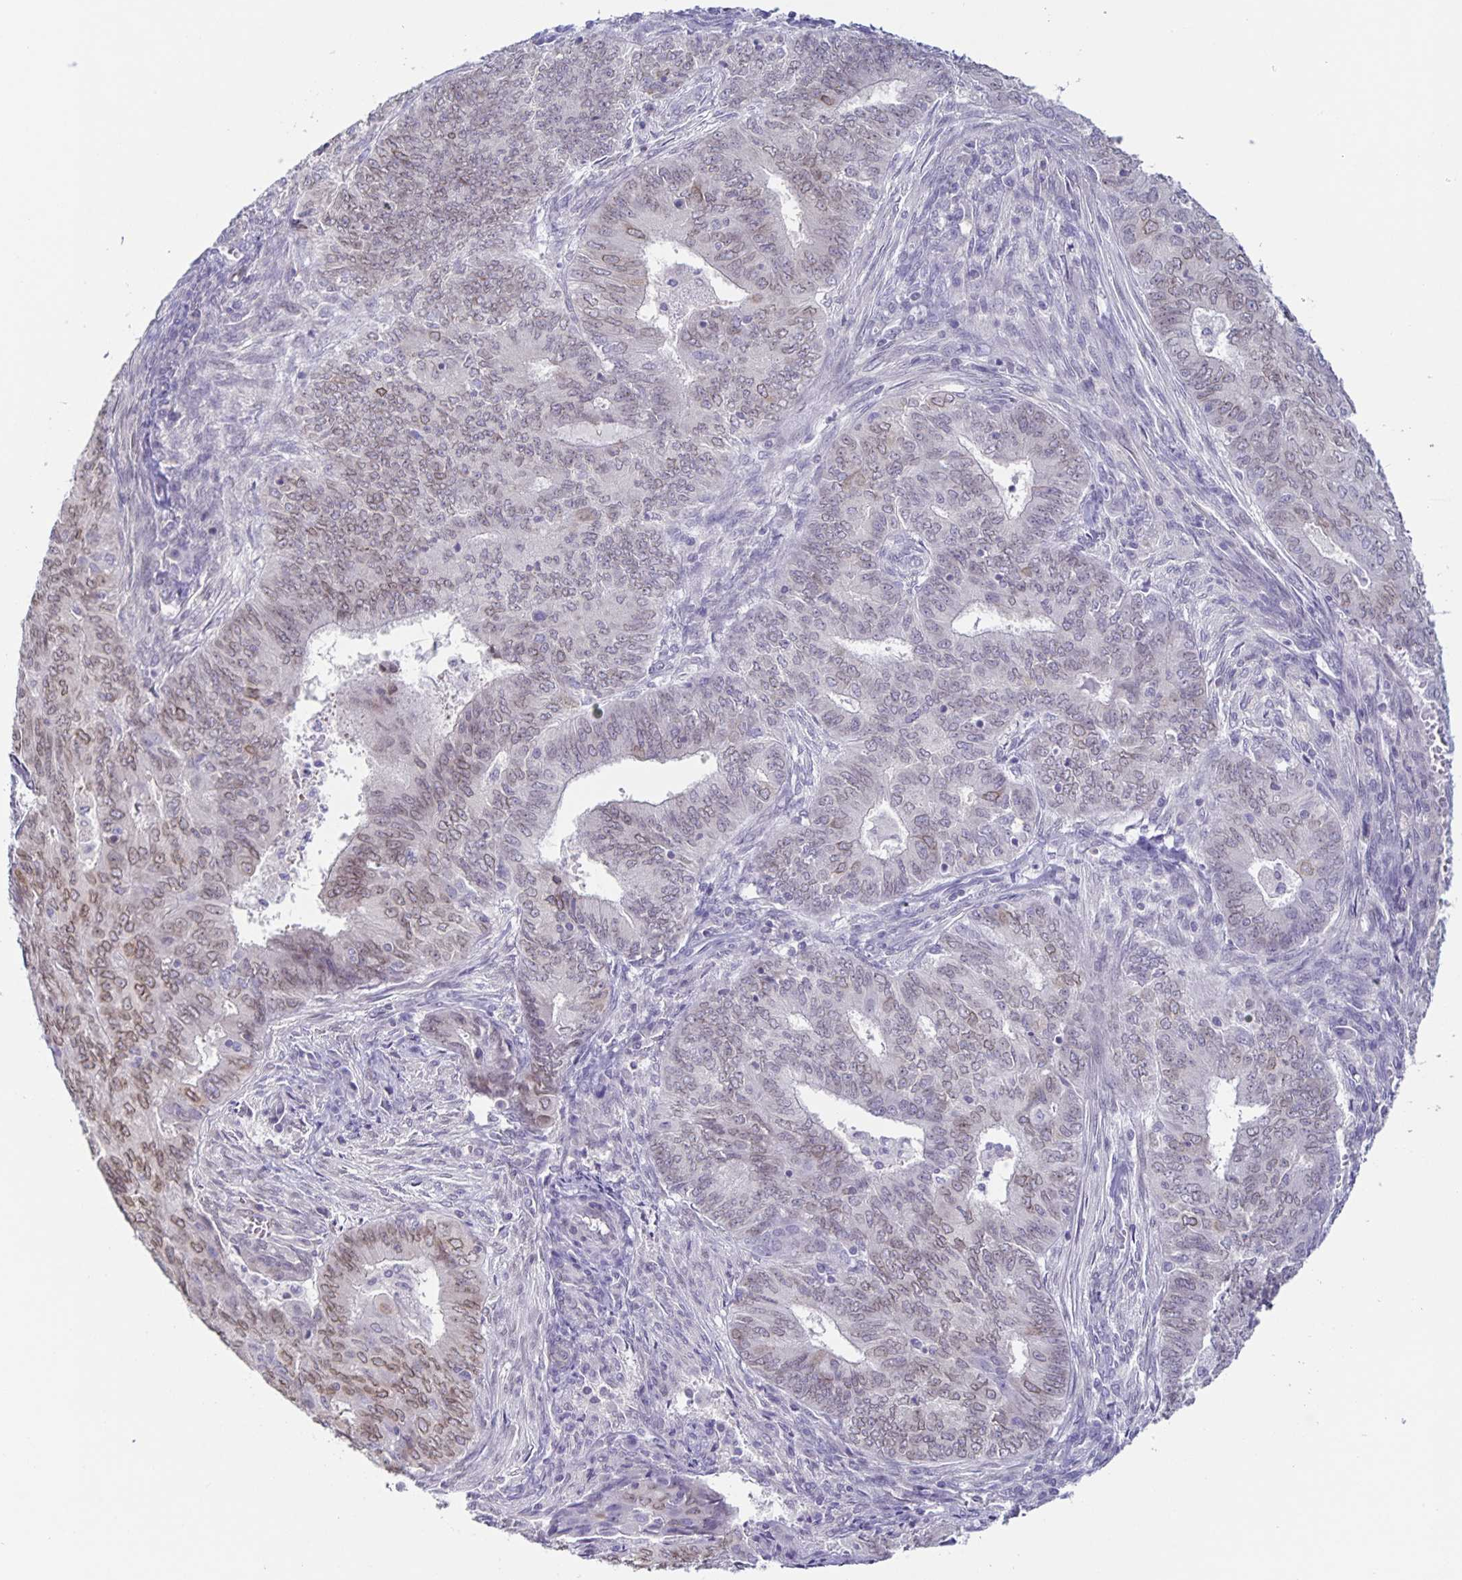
{"staining": {"intensity": "weak", "quantity": "<25%", "location": "cytoplasmic/membranous,nuclear"}, "tissue": "endometrial cancer", "cell_type": "Tumor cells", "image_type": "cancer", "snomed": [{"axis": "morphology", "description": "Adenocarcinoma, NOS"}, {"axis": "topography", "description": "Endometrium"}], "caption": "High magnification brightfield microscopy of endometrial cancer (adenocarcinoma) stained with DAB (3,3'-diaminobenzidine) (brown) and counterstained with hematoxylin (blue): tumor cells show no significant positivity.", "gene": "SYNE2", "patient": {"sex": "female", "age": 62}}